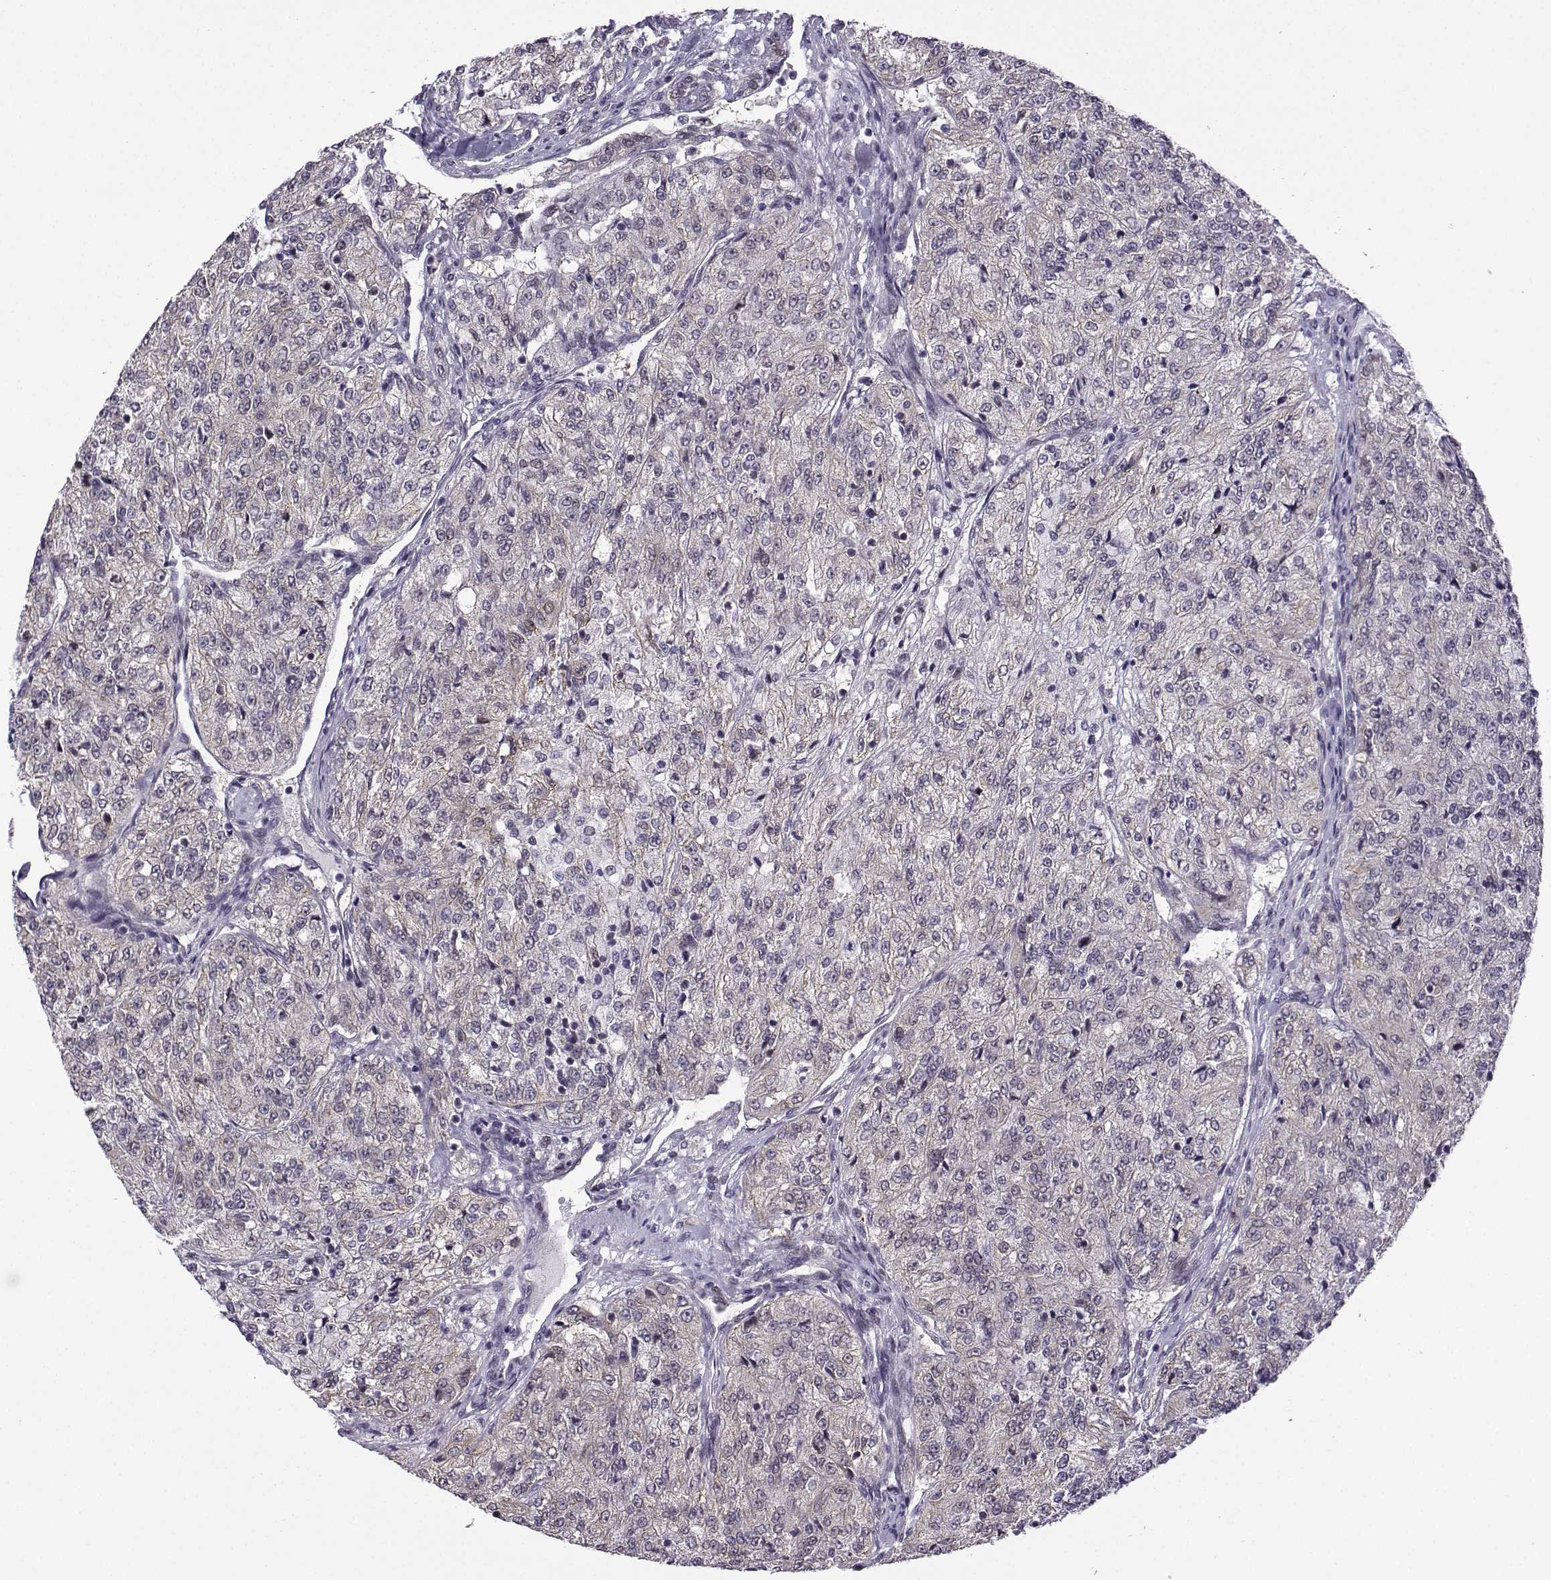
{"staining": {"intensity": "negative", "quantity": "none", "location": "none"}, "tissue": "renal cancer", "cell_type": "Tumor cells", "image_type": "cancer", "snomed": [{"axis": "morphology", "description": "Adenocarcinoma, NOS"}, {"axis": "topography", "description": "Kidney"}], "caption": "An IHC histopathology image of renal adenocarcinoma is shown. There is no staining in tumor cells of renal adenocarcinoma. (DAB immunohistochemistry with hematoxylin counter stain).", "gene": "FGF3", "patient": {"sex": "female", "age": 63}}